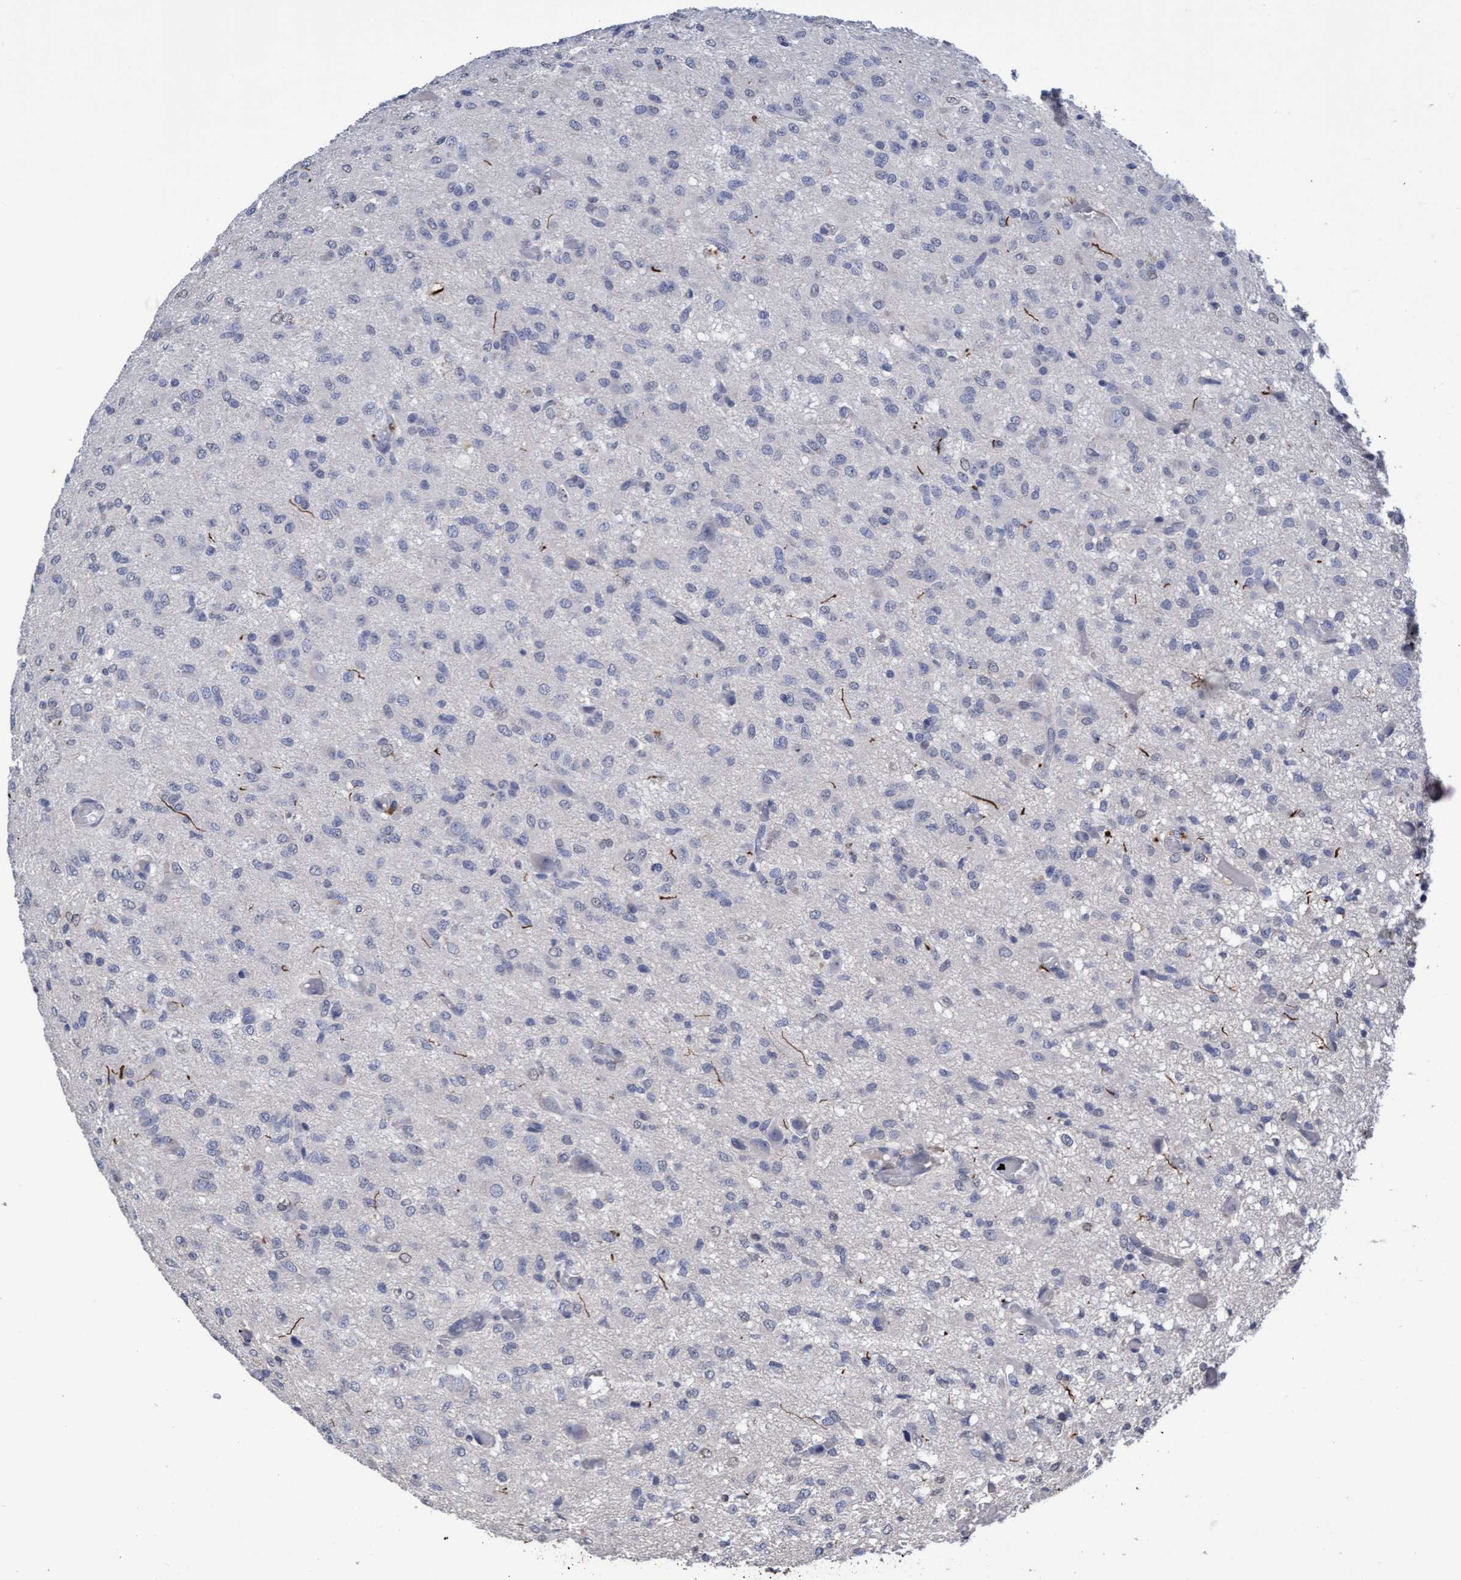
{"staining": {"intensity": "negative", "quantity": "none", "location": "none"}, "tissue": "glioma", "cell_type": "Tumor cells", "image_type": "cancer", "snomed": [{"axis": "morphology", "description": "Glioma, malignant, High grade"}, {"axis": "topography", "description": "Brain"}], "caption": "DAB immunohistochemical staining of human glioma exhibits no significant positivity in tumor cells. Nuclei are stained in blue.", "gene": "GPR39", "patient": {"sex": "female", "age": 59}}